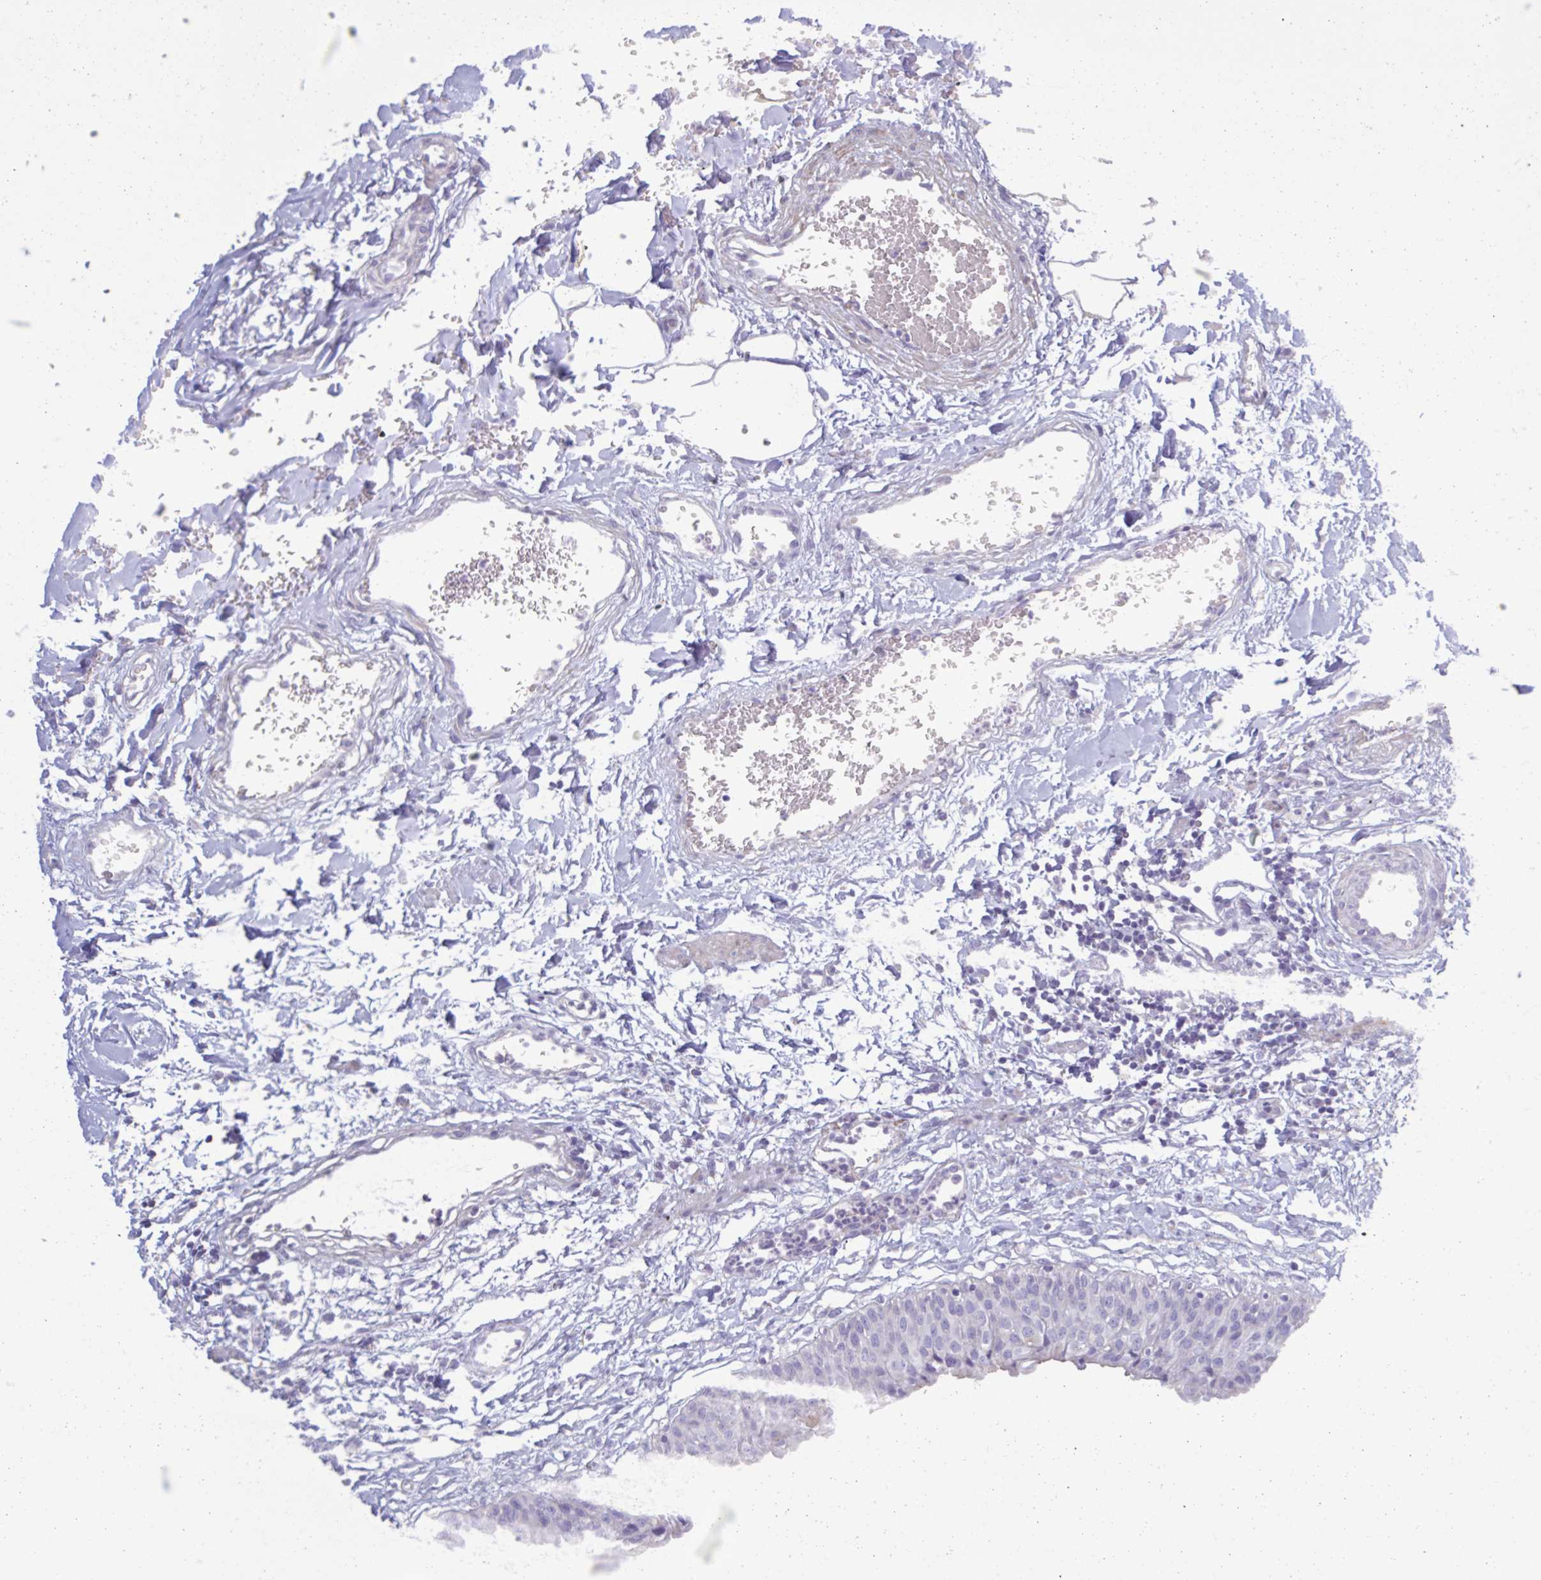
{"staining": {"intensity": "negative", "quantity": "none", "location": "none"}, "tissue": "urinary bladder", "cell_type": "Urothelial cells", "image_type": "normal", "snomed": [{"axis": "morphology", "description": "Normal tissue, NOS"}, {"axis": "topography", "description": "Urinary bladder"}], "caption": "An image of urinary bladder stained for a protein reveals no brown staining in urothelial cells.", "gene": "PLA2G4E", "patient": {"sex": "male", "age": 55}}